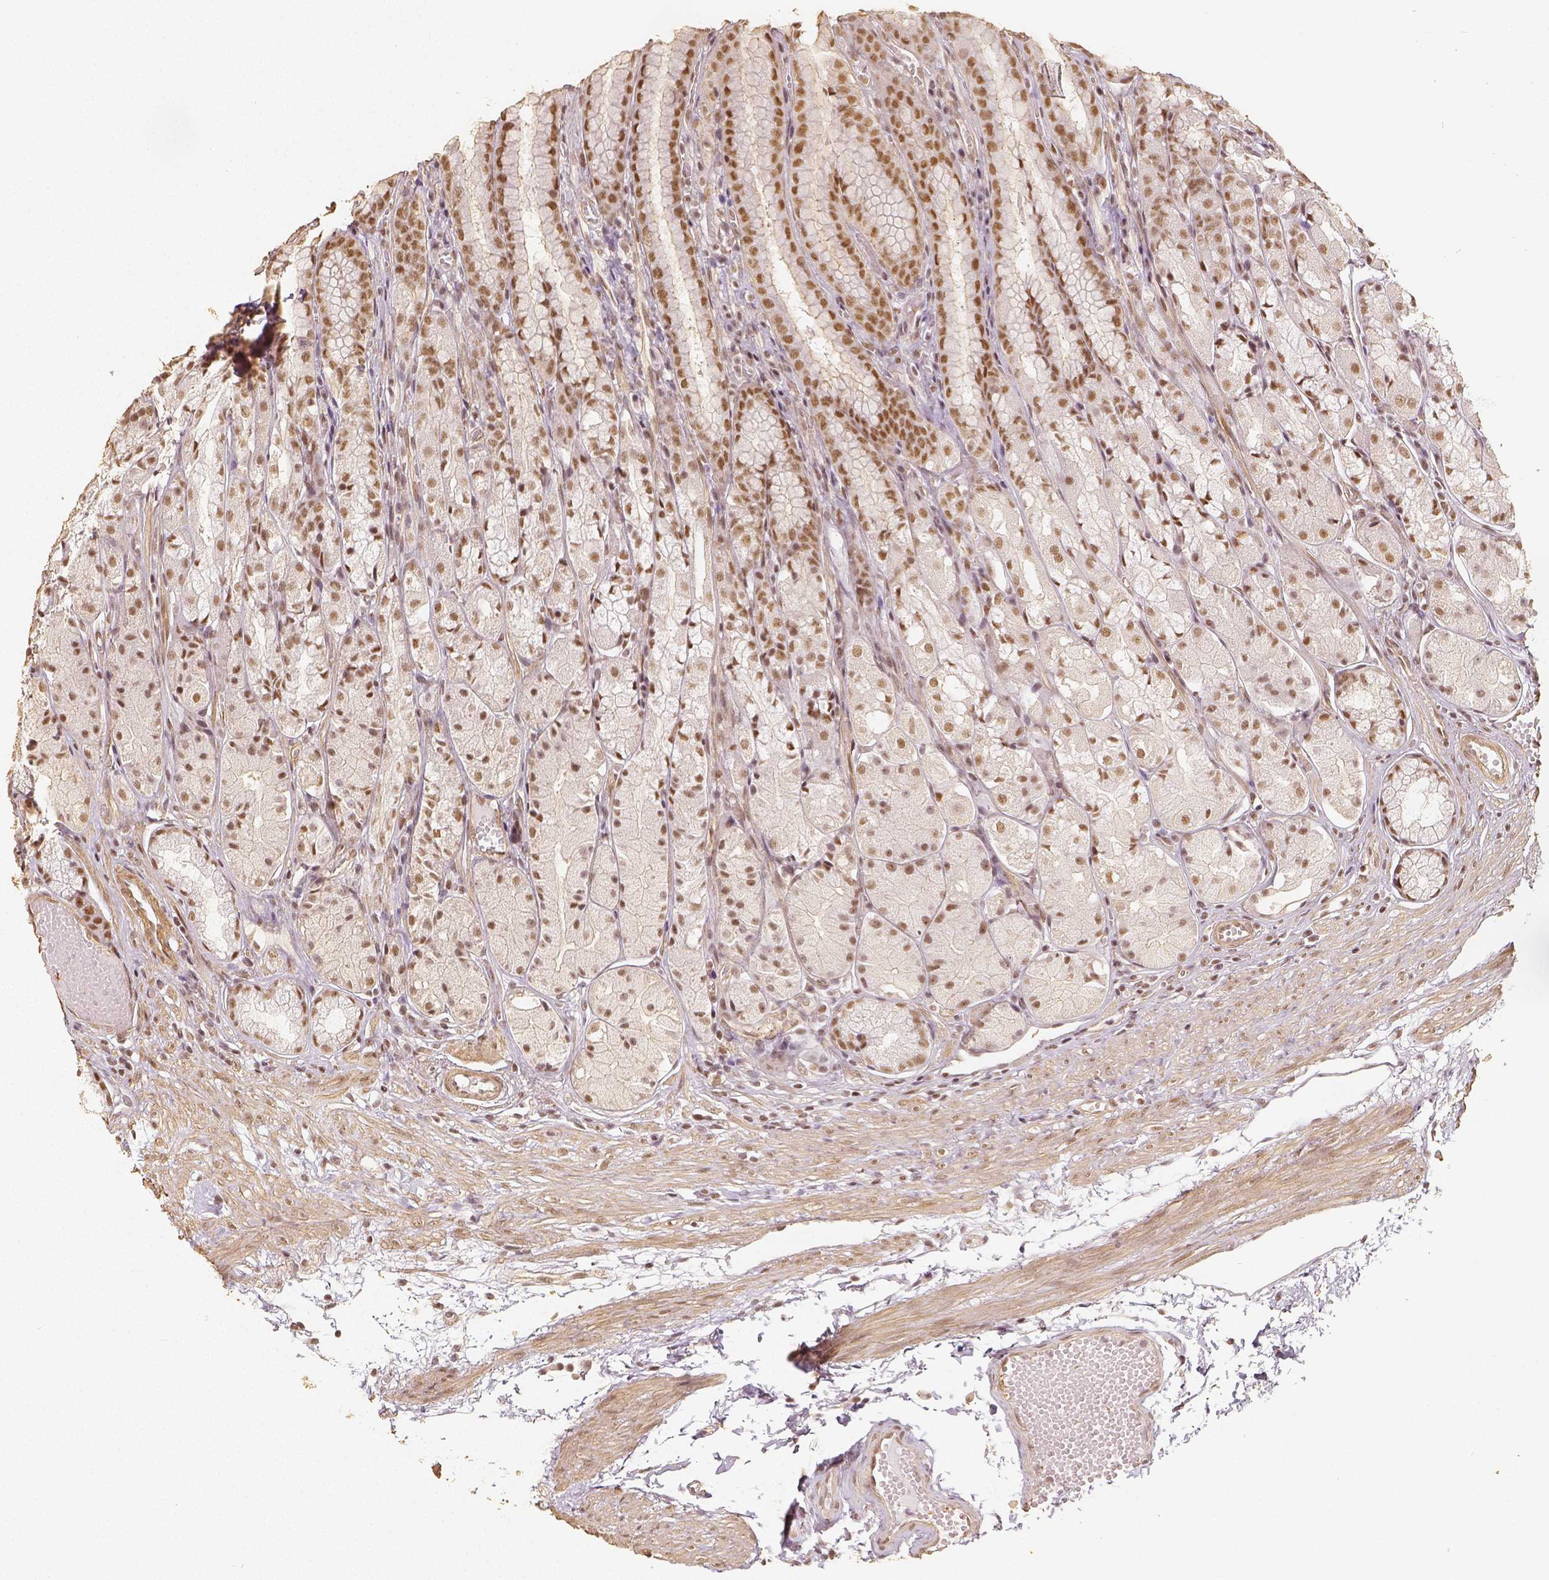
{"staining": {"intensity": "moderate", "quantity": ">75%", "location": "nuclear"}, "tissue": "stomach", "cell_type": "Glandular cells", "image_type": "normal", "snomed": [{"axis": "morphology", "description": "Normal tissue, NOS"}, {"axis": "topography", "description": "Stomach"}], "caption": "Immunohistochemistry (IHC) photomicrograph of normal human stomach stained for a protein (brown), which displays medium levels of moderate nuclear expression in about >75% of glandular cells.", "gene": "HDAC1", "patient": {"sex": "male", "age": 70}}